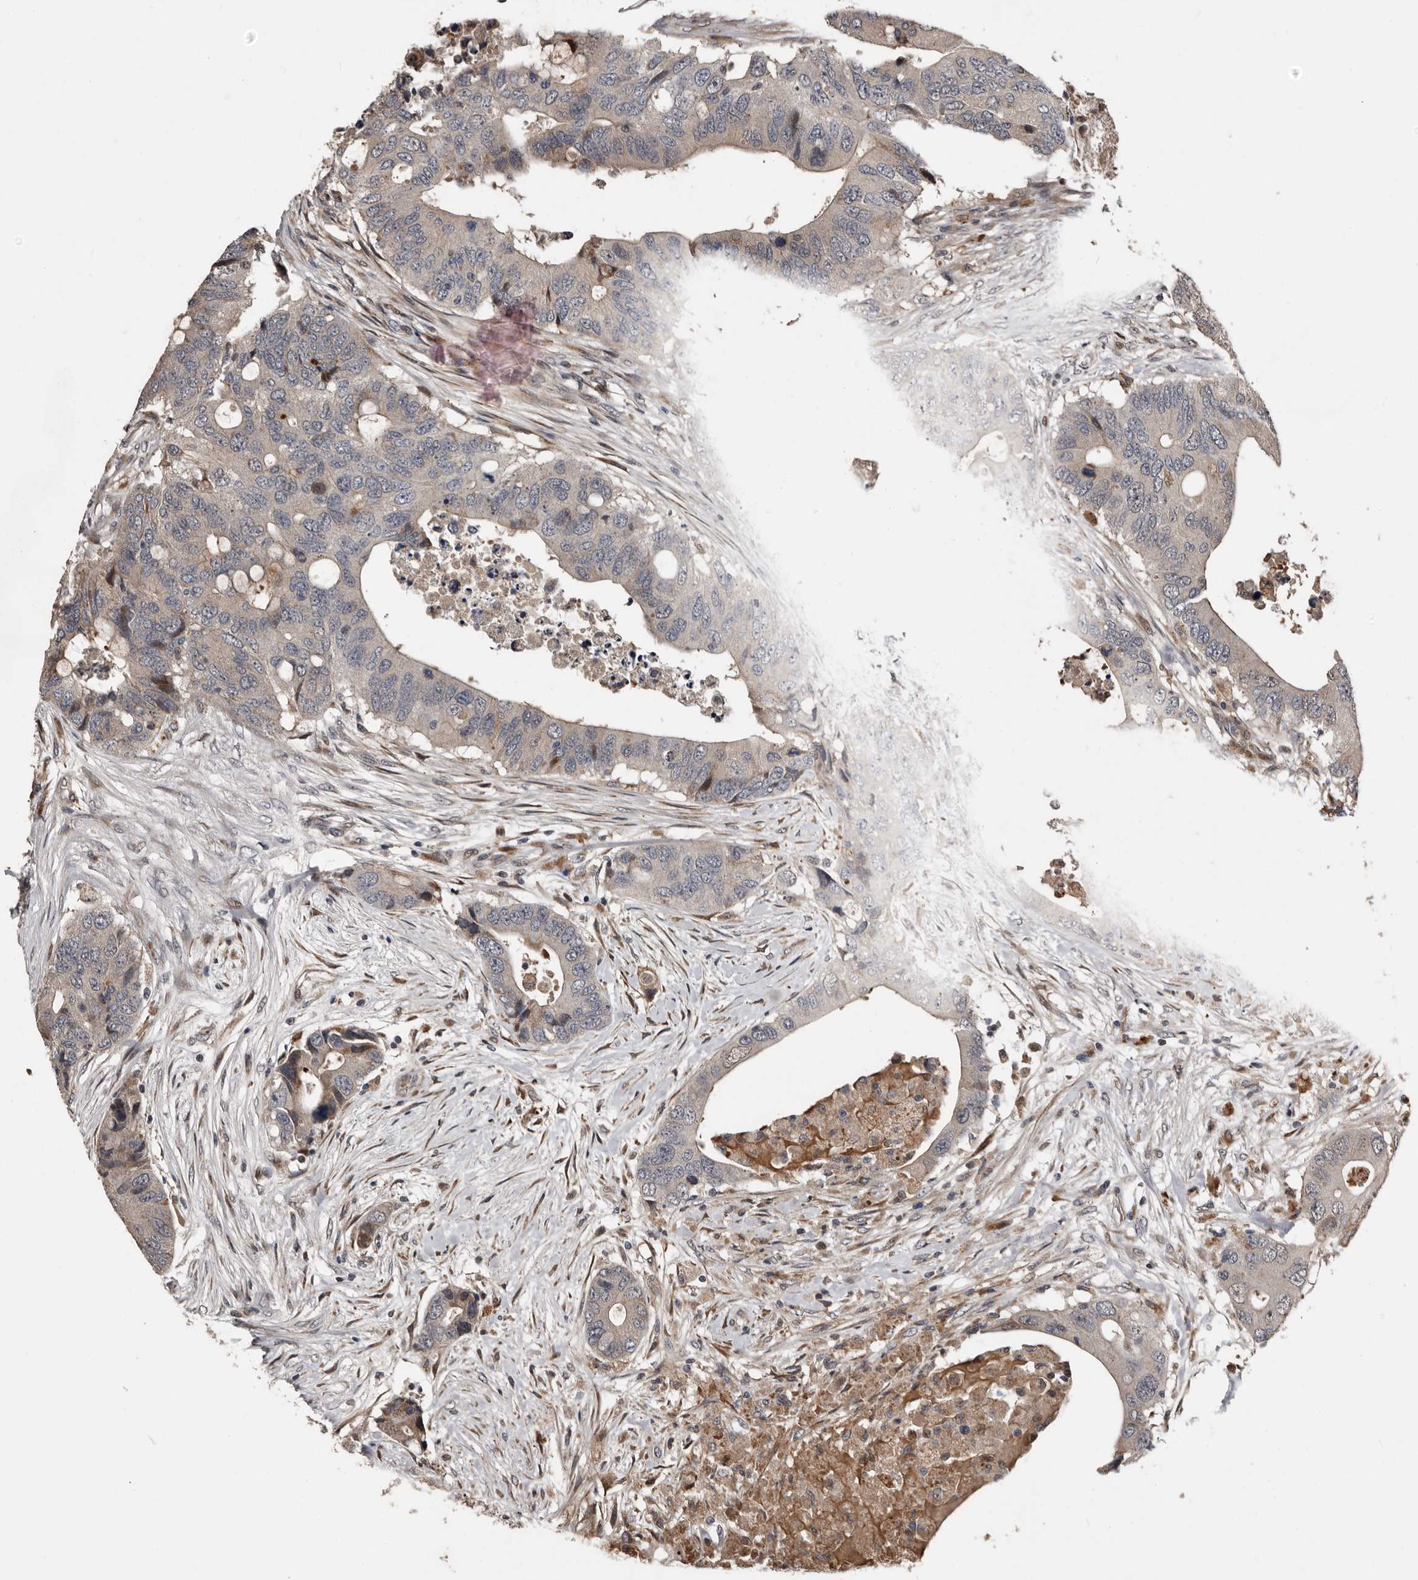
{"staining": {"intensity": "weak", "quantity": "<25%", "location": "cytoplasmic/membranous"}, "tissue": "colorectal cancer", "cell_type": "Tumor cells", "image_type": "cancer", "snomed": [{"axis": "morphology", "description": "Adenocarcinoma, NOS"}, {"axis": "topography", "description": "Colon"}], "caption": "DAB (3,3'-diaminobenzidine) immunohistochemical staining of human colorectal cancer shows no significant expression in tumor cells.", "gene": "SERTAD4", "patient": {"sex": "male", "age": 71}}